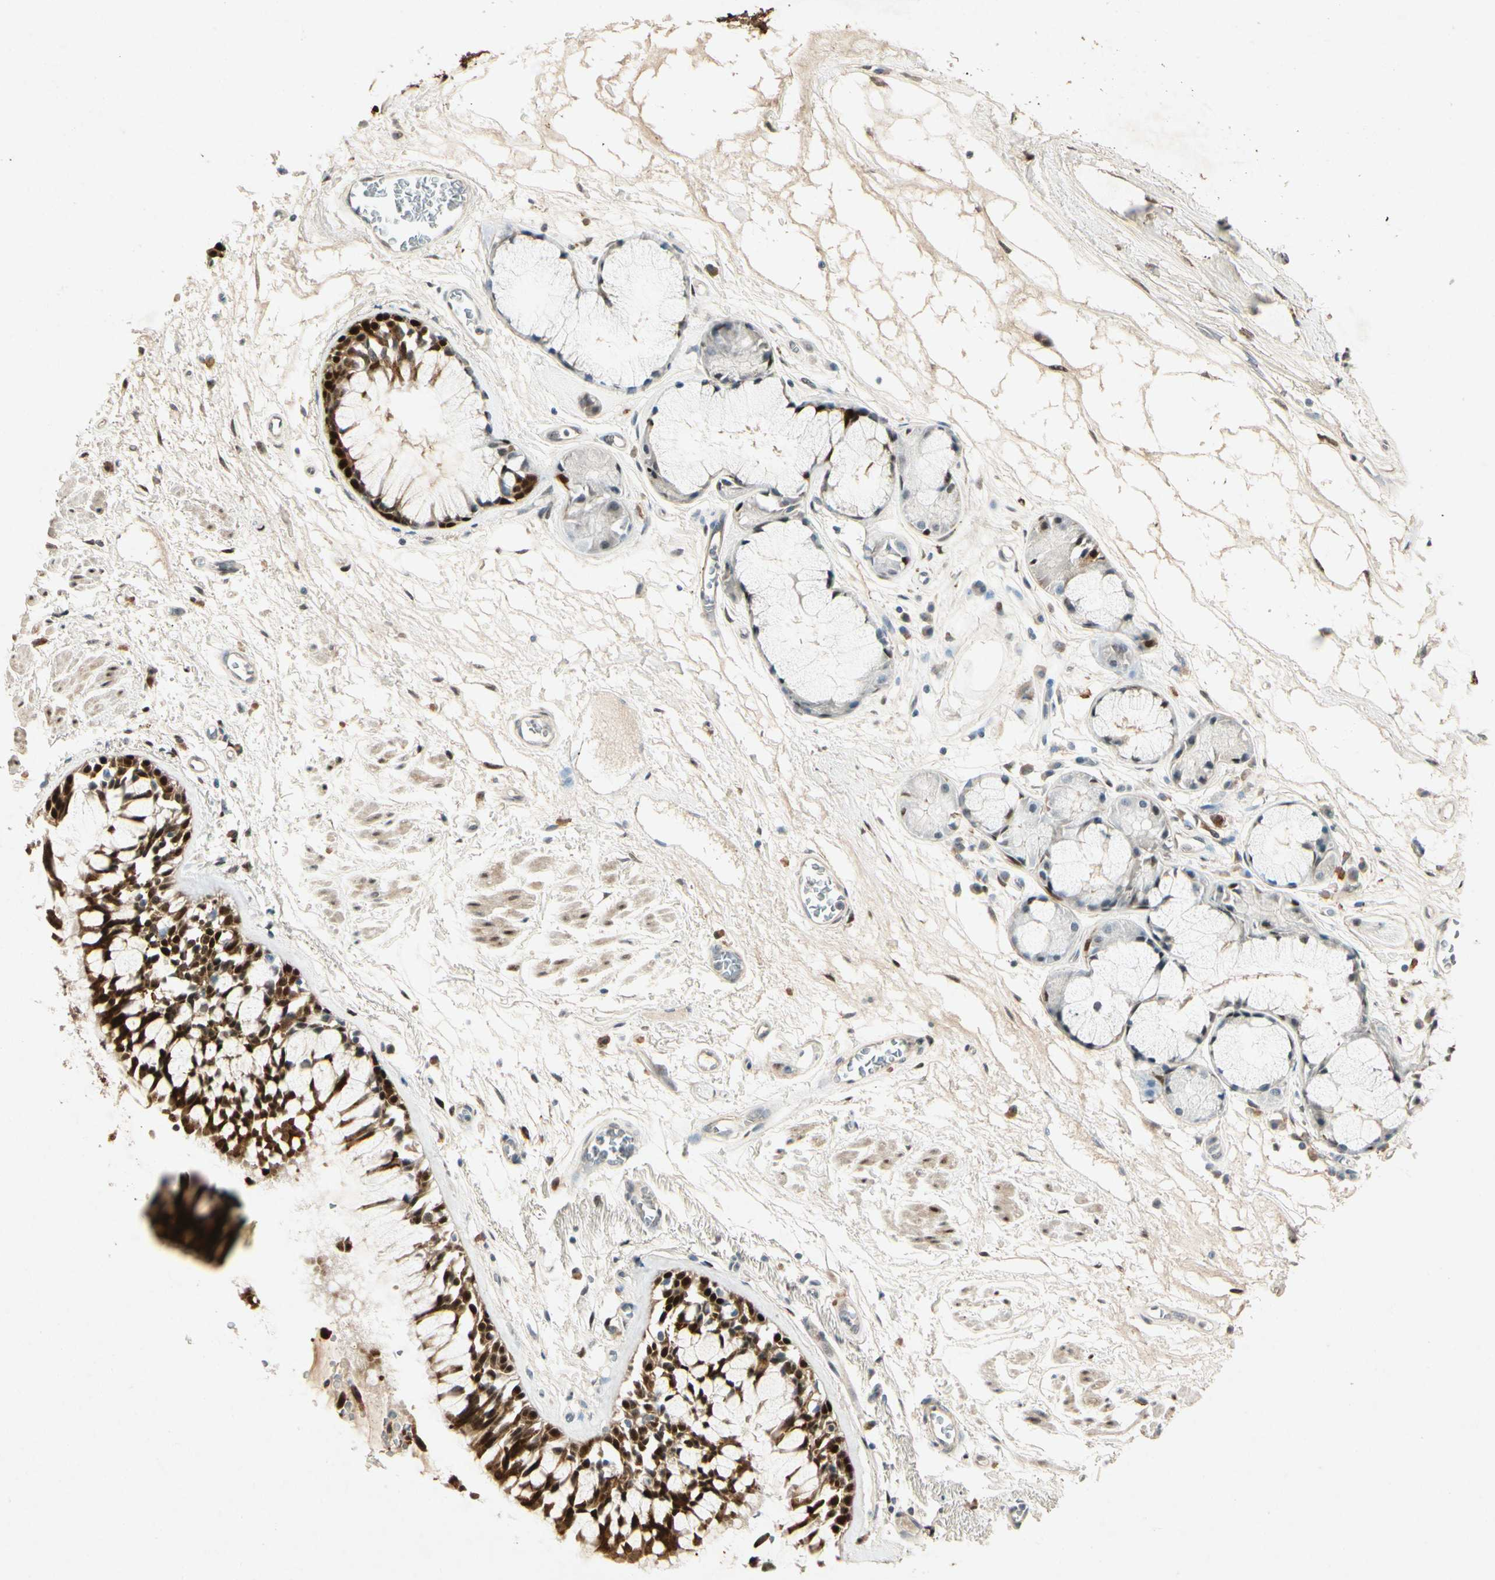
{"staining": {"intensity": "strong", "quantity": ">75%", "location": "cytoplasmic/membranous,nuclear"}, "tissue": "bronchus", "cell_type": "Respiratory epithelial cells", "image_type": "normal", "snomed": [{"axis": "morphology", "description": "Normal tissue, NOS"}, {"axis": "topography", "description": "Bronchus"}], "caption": "Immunohistochemistry (IHC) (DAB) staining of unremarkable human bronchus shows strong cytoplasmic/membranous,nuclear protein staining in approximately >75% of respiratory epithelial cells.", "gene": "HSPA1B", "patient": {"sex": "male", "age": 66}}